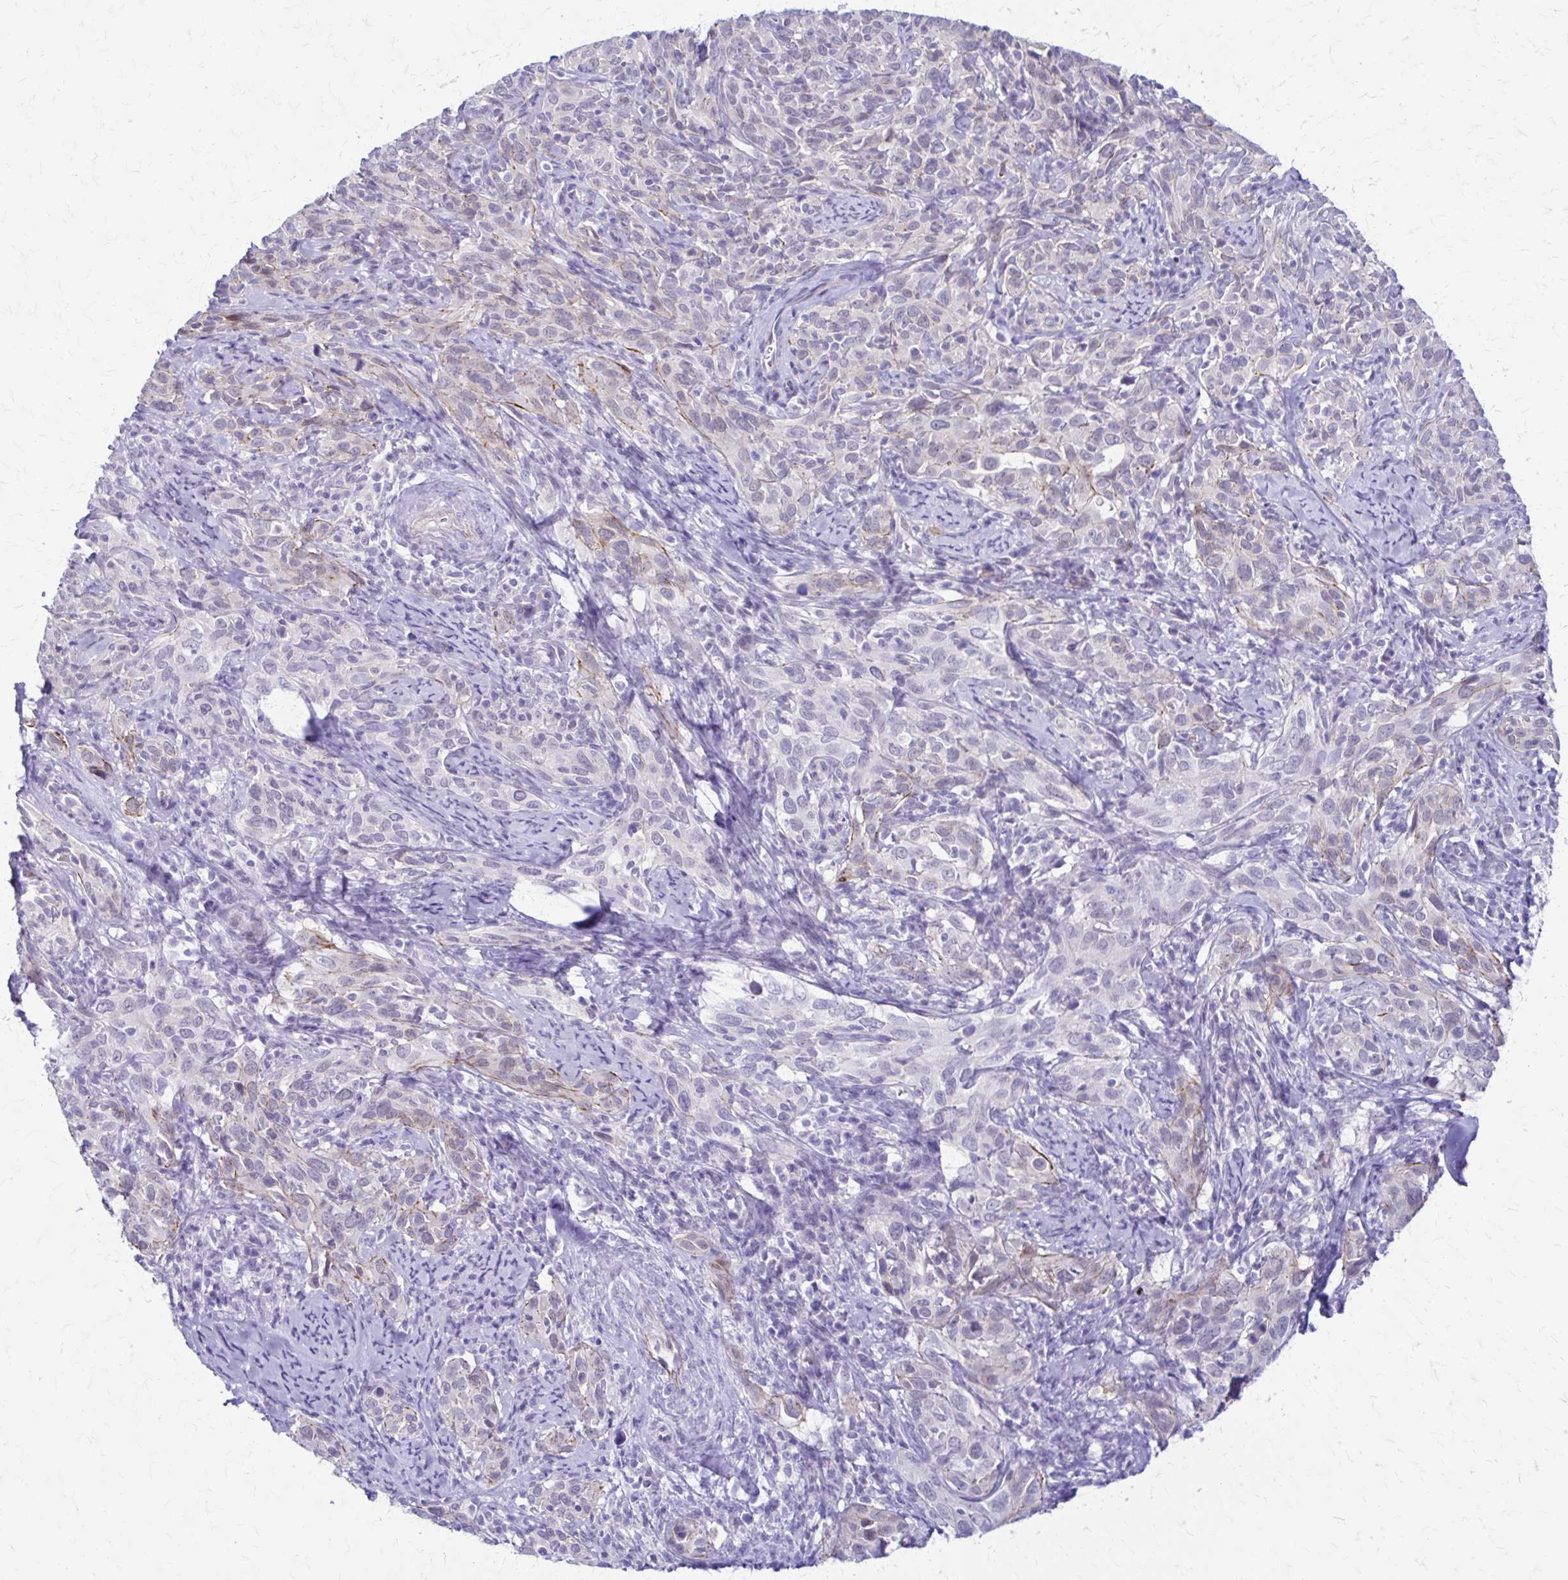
{"staining": {"intensity": "negative", "quantity": "none", "location": "none"}, "tissue": "cervical cancer", "cell_type": "Tumor cells", "image_type": "cancer", "snomed": [{"axis": "morphology", "description": "Normal tissue, NOS"}, {"axis": "morphology", "description": "Squamous cell carcinoma, NOS"}, {"axis": "topography", "description": "Cervix"}], "caption": "This is a micrograph of immunohistochemistry staining of cervical squamous cell carcinoma, which shows no staining in tumor cells.", "gene": "RHOBTB2", "patient": {"sex": "female", "age": 51}}